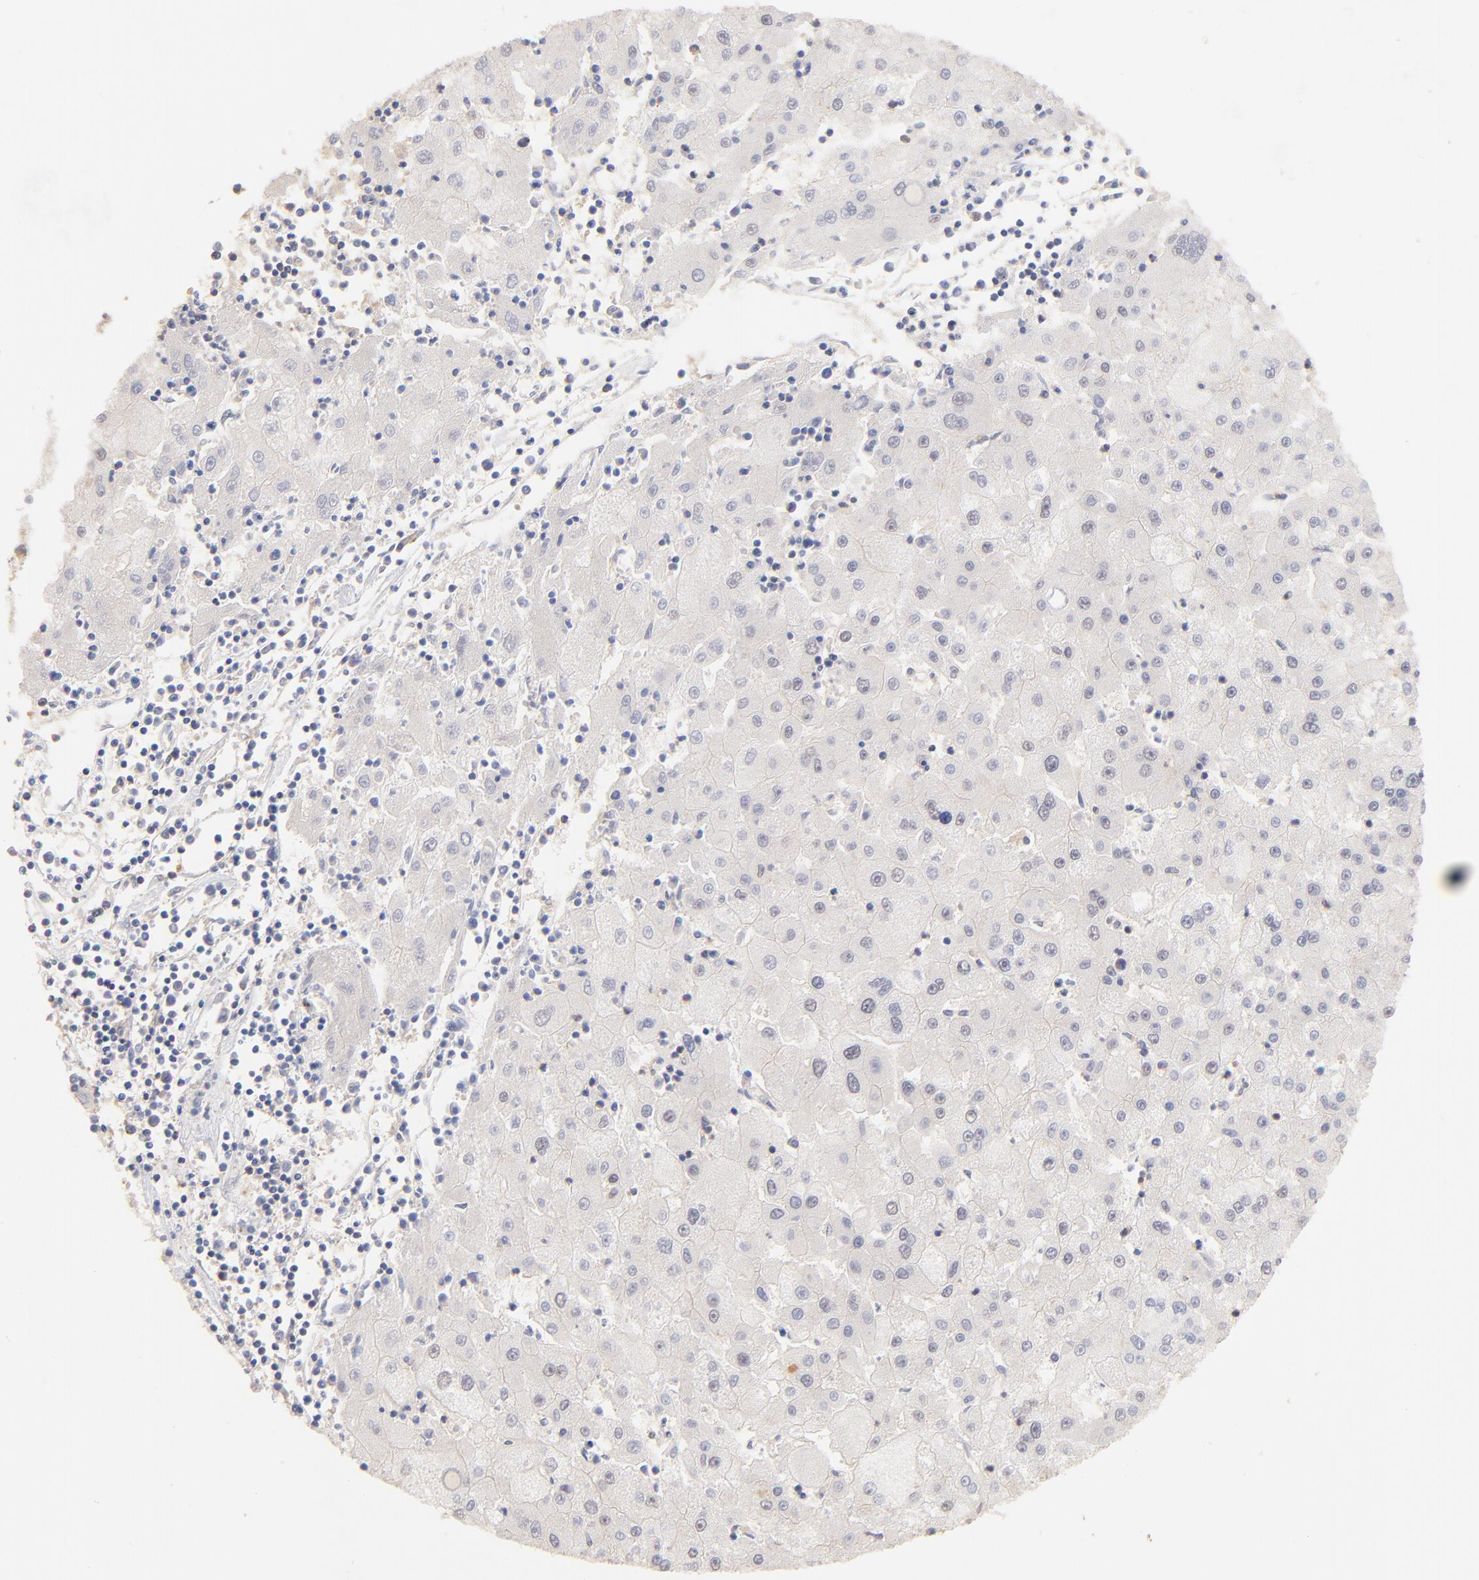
{"staining": {"intensity": "negative", "quantity": "none", "location": "none"}, "tissue": "liver cancer", "cell_type": "Tumor cells", "image_type": "cancer", "snomed": [{"axis": "morphology", "description": "Carcinoma, Hepatocellular, NOS"}, {"axis": "topography", "description": "Liver"}], "caption": "The micrograph demonstrates no staining of tumor cells in liver cancer (hepatocellular carcinoma).", "gene": "RIBC2", "patient": {"sex": "male", "age": 72}}